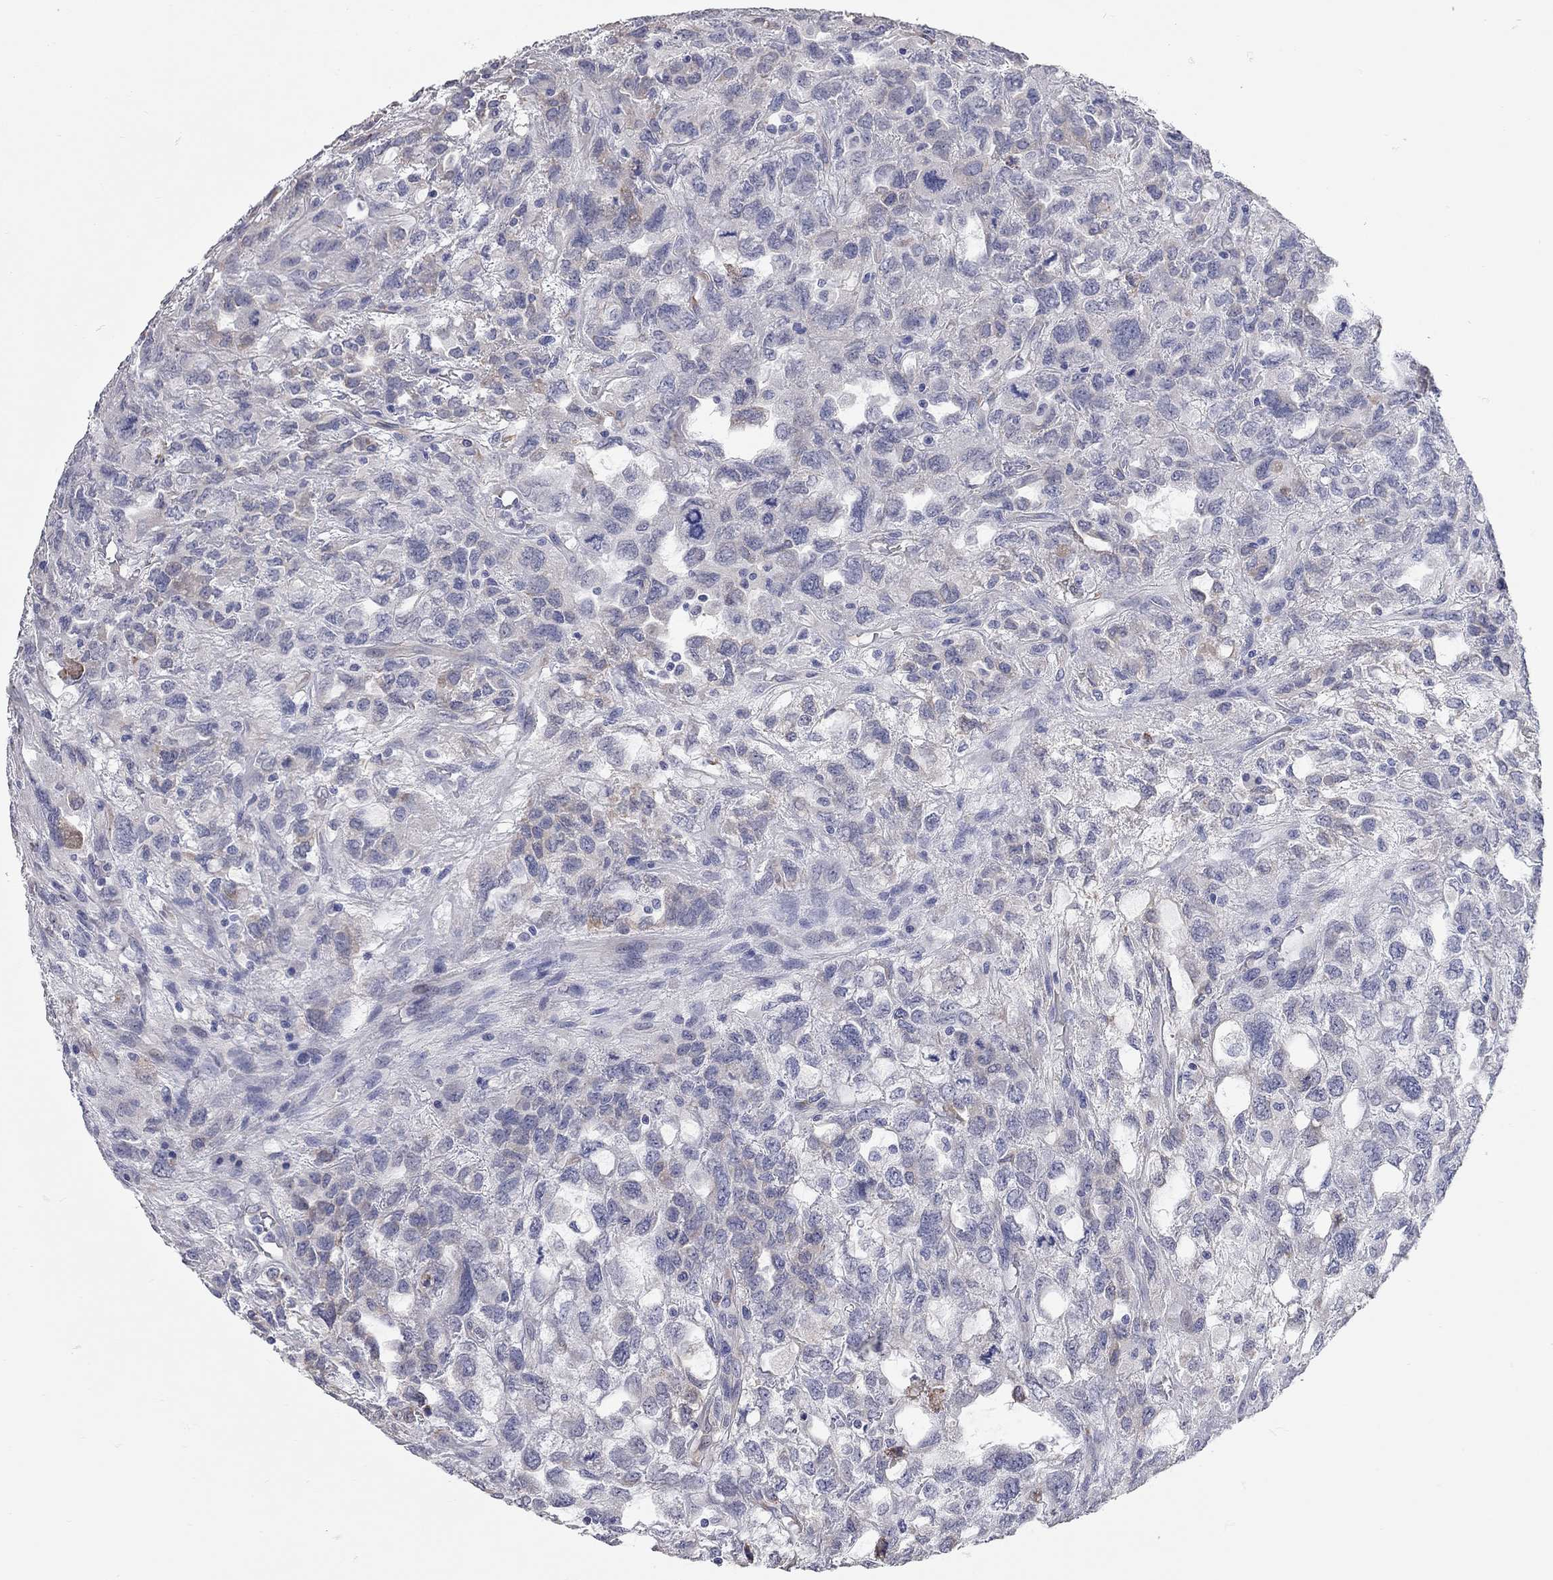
{"staining": {"intensity": "negative", "quantity": "none", "location": "none"}, "tissue": "testis cancer", "cell_type": "Tumor cells", "image_type": "cancer", "snomed": [{"axis": "morphology", "description": "Seminoma, NOS"}, {"axis": "topography", "description": "Testis"}], "caption": "Immunohistochemical staining of human seminoma (testis) shows no significant staining in tumor cells. (DAB (3,3'-diaminobenzidine) immunohistochemistry visualized using brightfield microscopy, high magnification).", "gene": "XAGE2", "patient": {"sex": "male", "age": 52}}